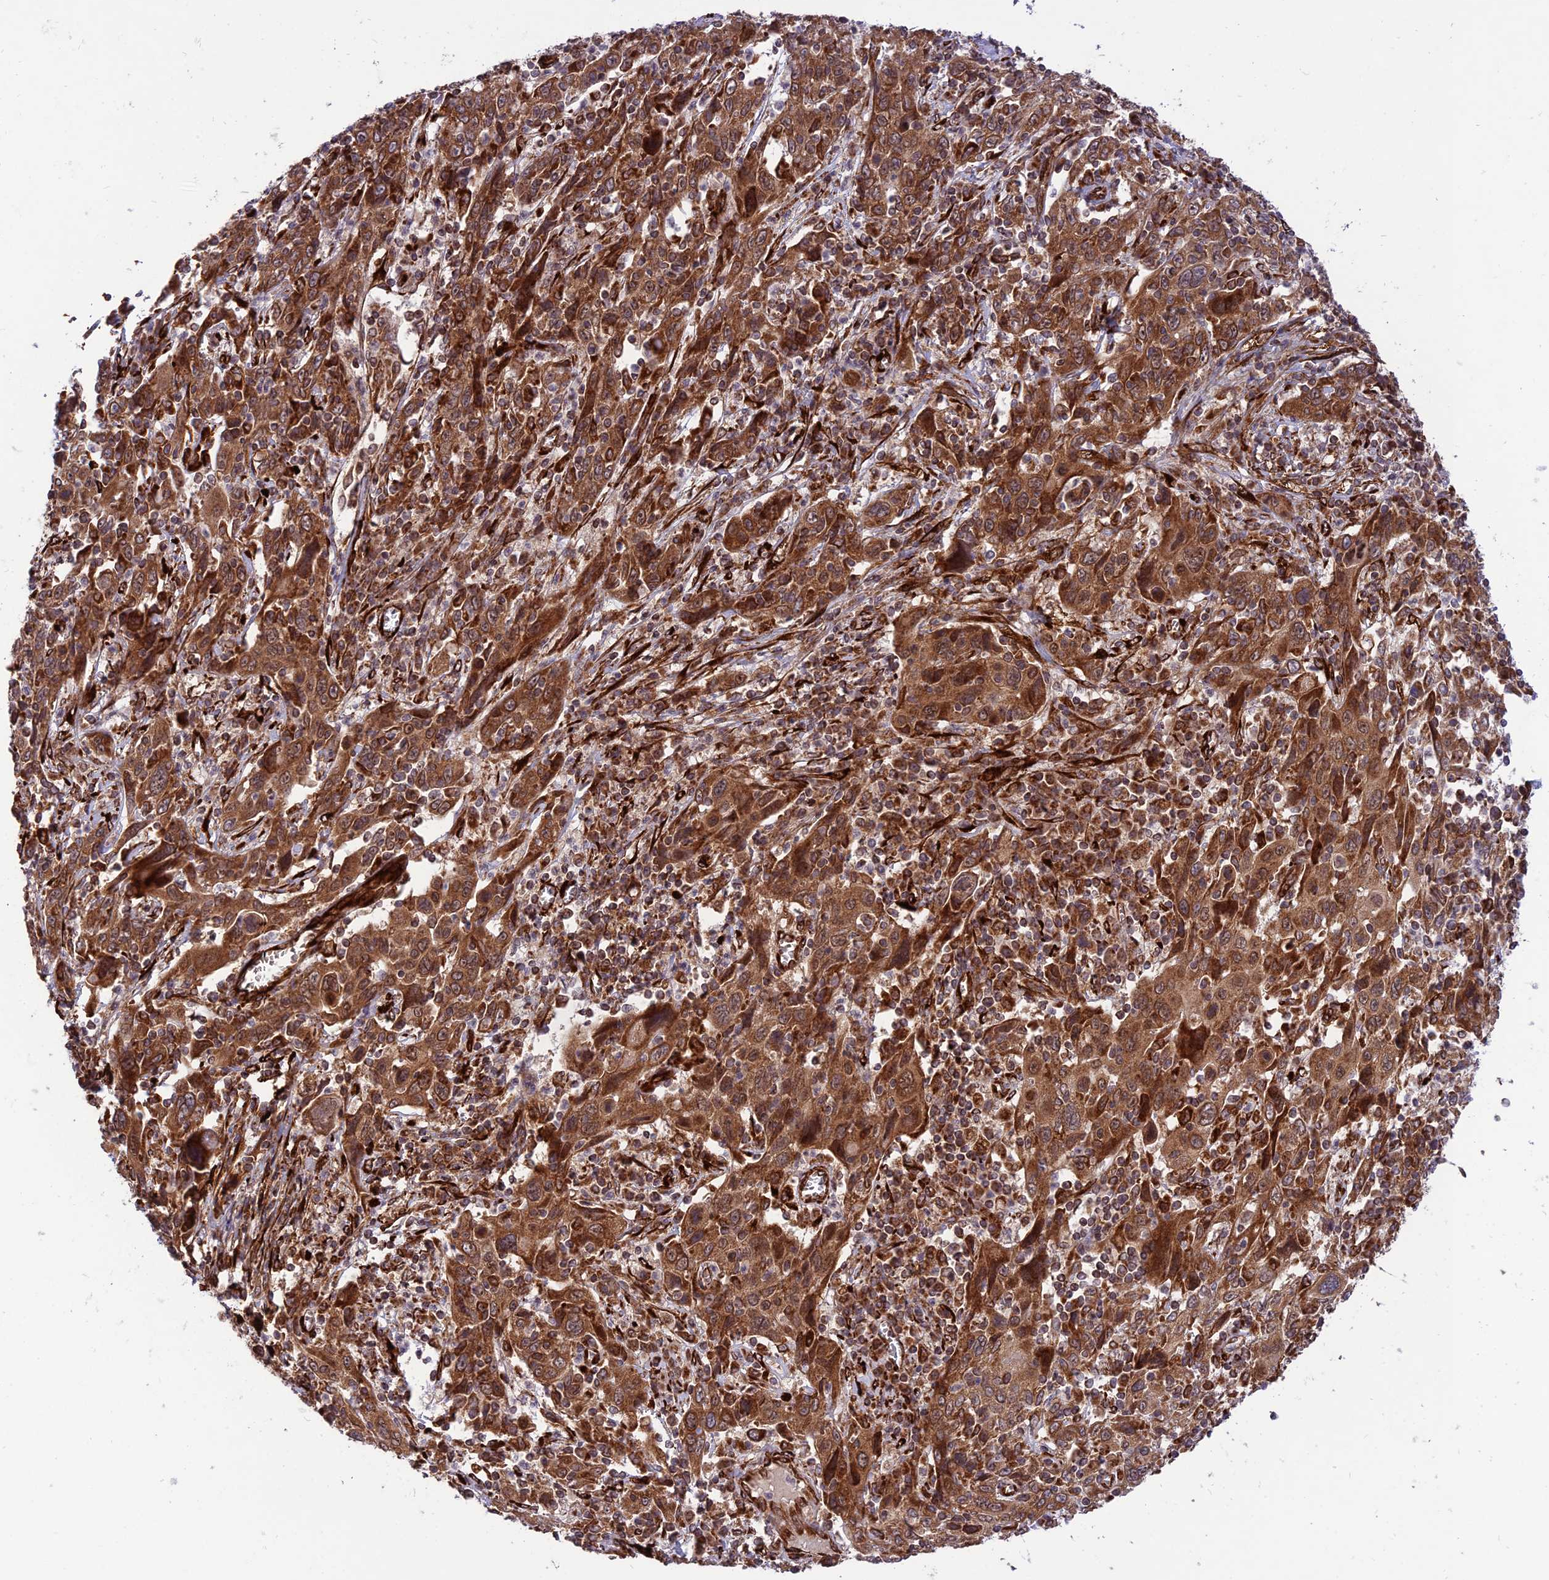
{"staining": {"intensity": "strong", "quantity": ">75%", "location": "cytoplasmic/membranous"}, "tissue": "cervical cancer", "cell_type": "Tumor cells", "image_type": "cancer", "snomed": [{"axis": "morphology", "description": "Squamous cell carcinoma, NOS"}, {"axis": "topography", "description": "Cervix"}], "caption": "Tumor cells exhibit high levels of strong cytoplasmic/membranous staining in approximately >75% of cells in cervical cancer (squamous cell carcinoma).", "gene": "CRTAP", "patient": {"sex": "female", "age": 46}}